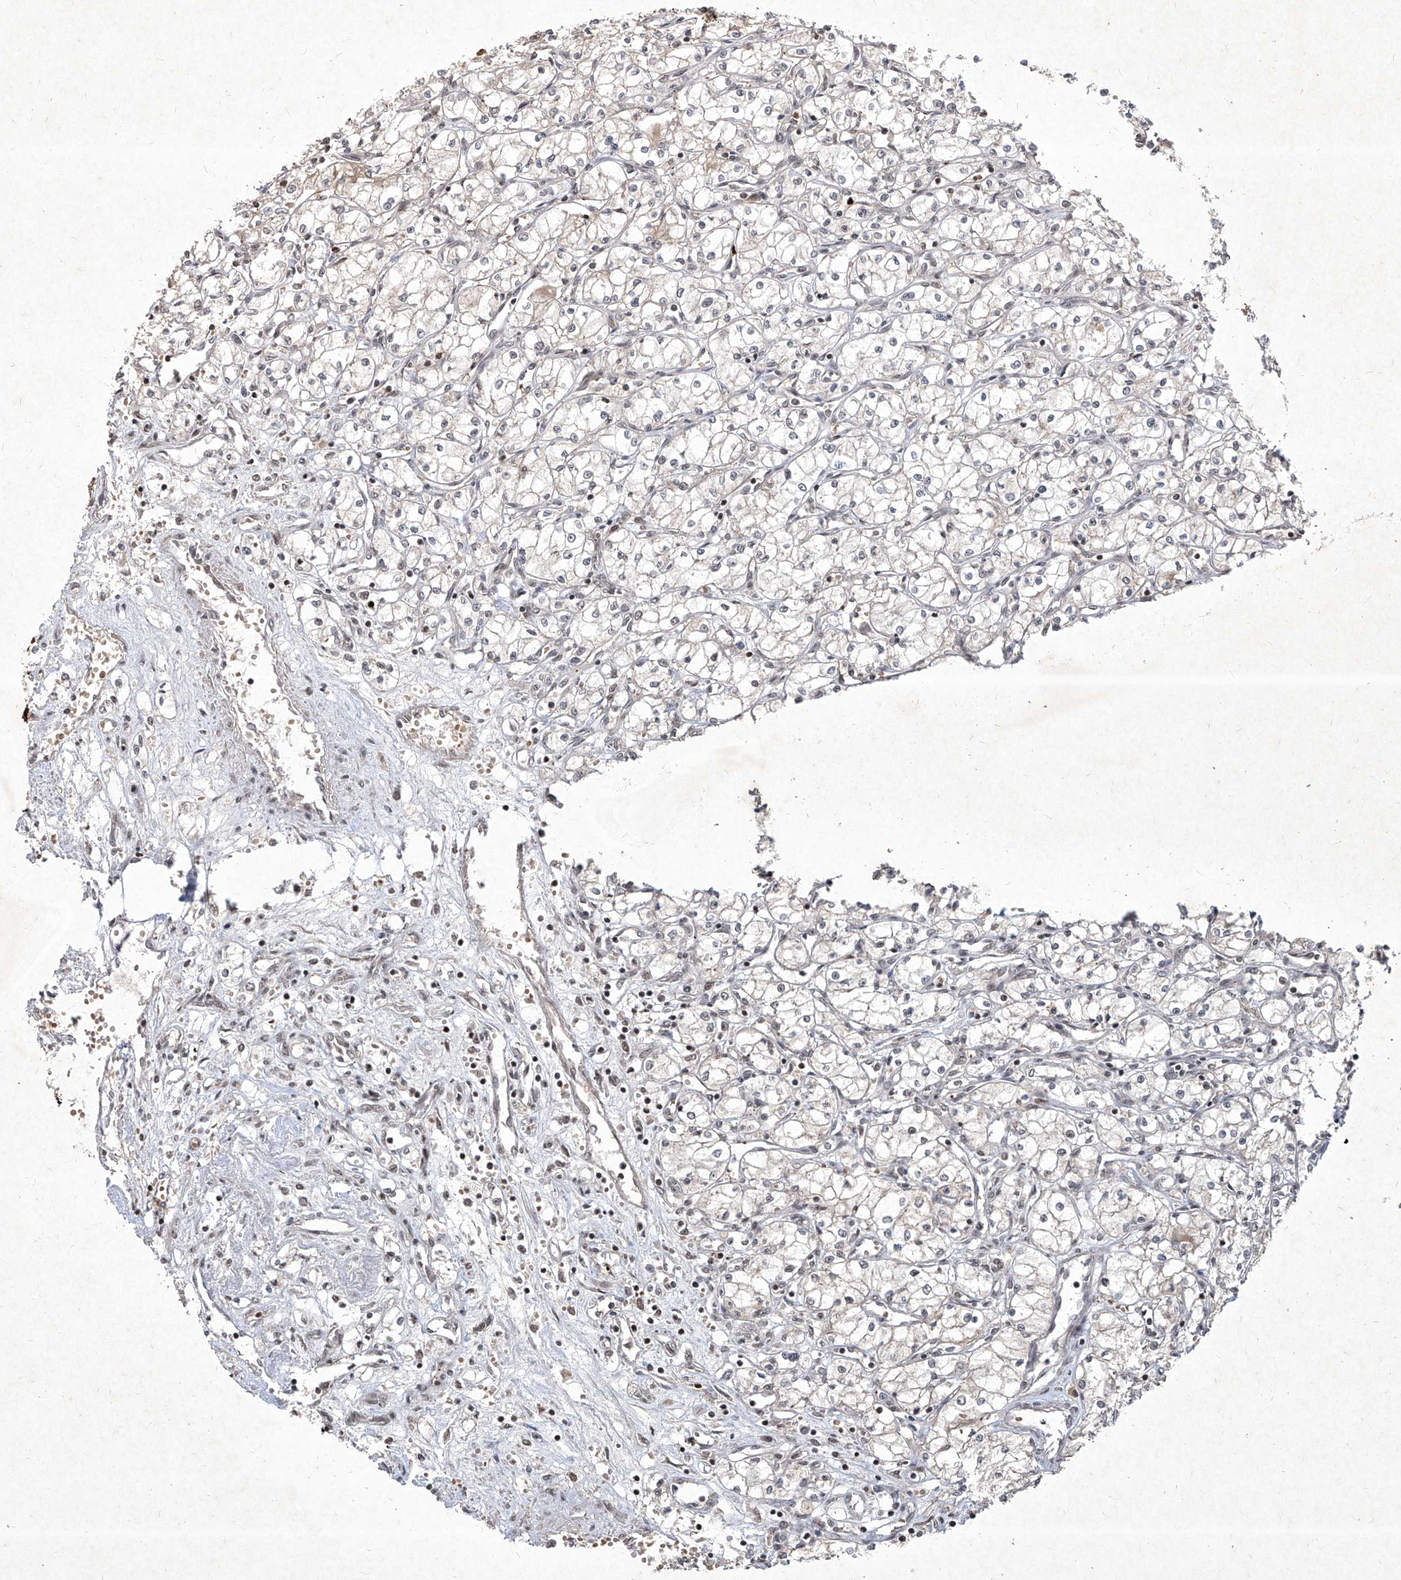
{"staining": {"intensity": "negative", "quantity": "none", "location": "none"}, "tissue": "renal cancer", "cell_type": "Tumor cells", "image_type": "cancer", "snomed": [{"axis": "morphology", "description": "Adenocarcinoma, NOS"}, {"axis": "topography", "description": "Kidney"}], "caption": "Immunohistochemistry image of renal cancer (adenocarcinoma) stained for a protein (brown), which exhibits no positivity in tumor cells.", "gene": "IRF2", "patient": {"sex": "male", "age": 59}}